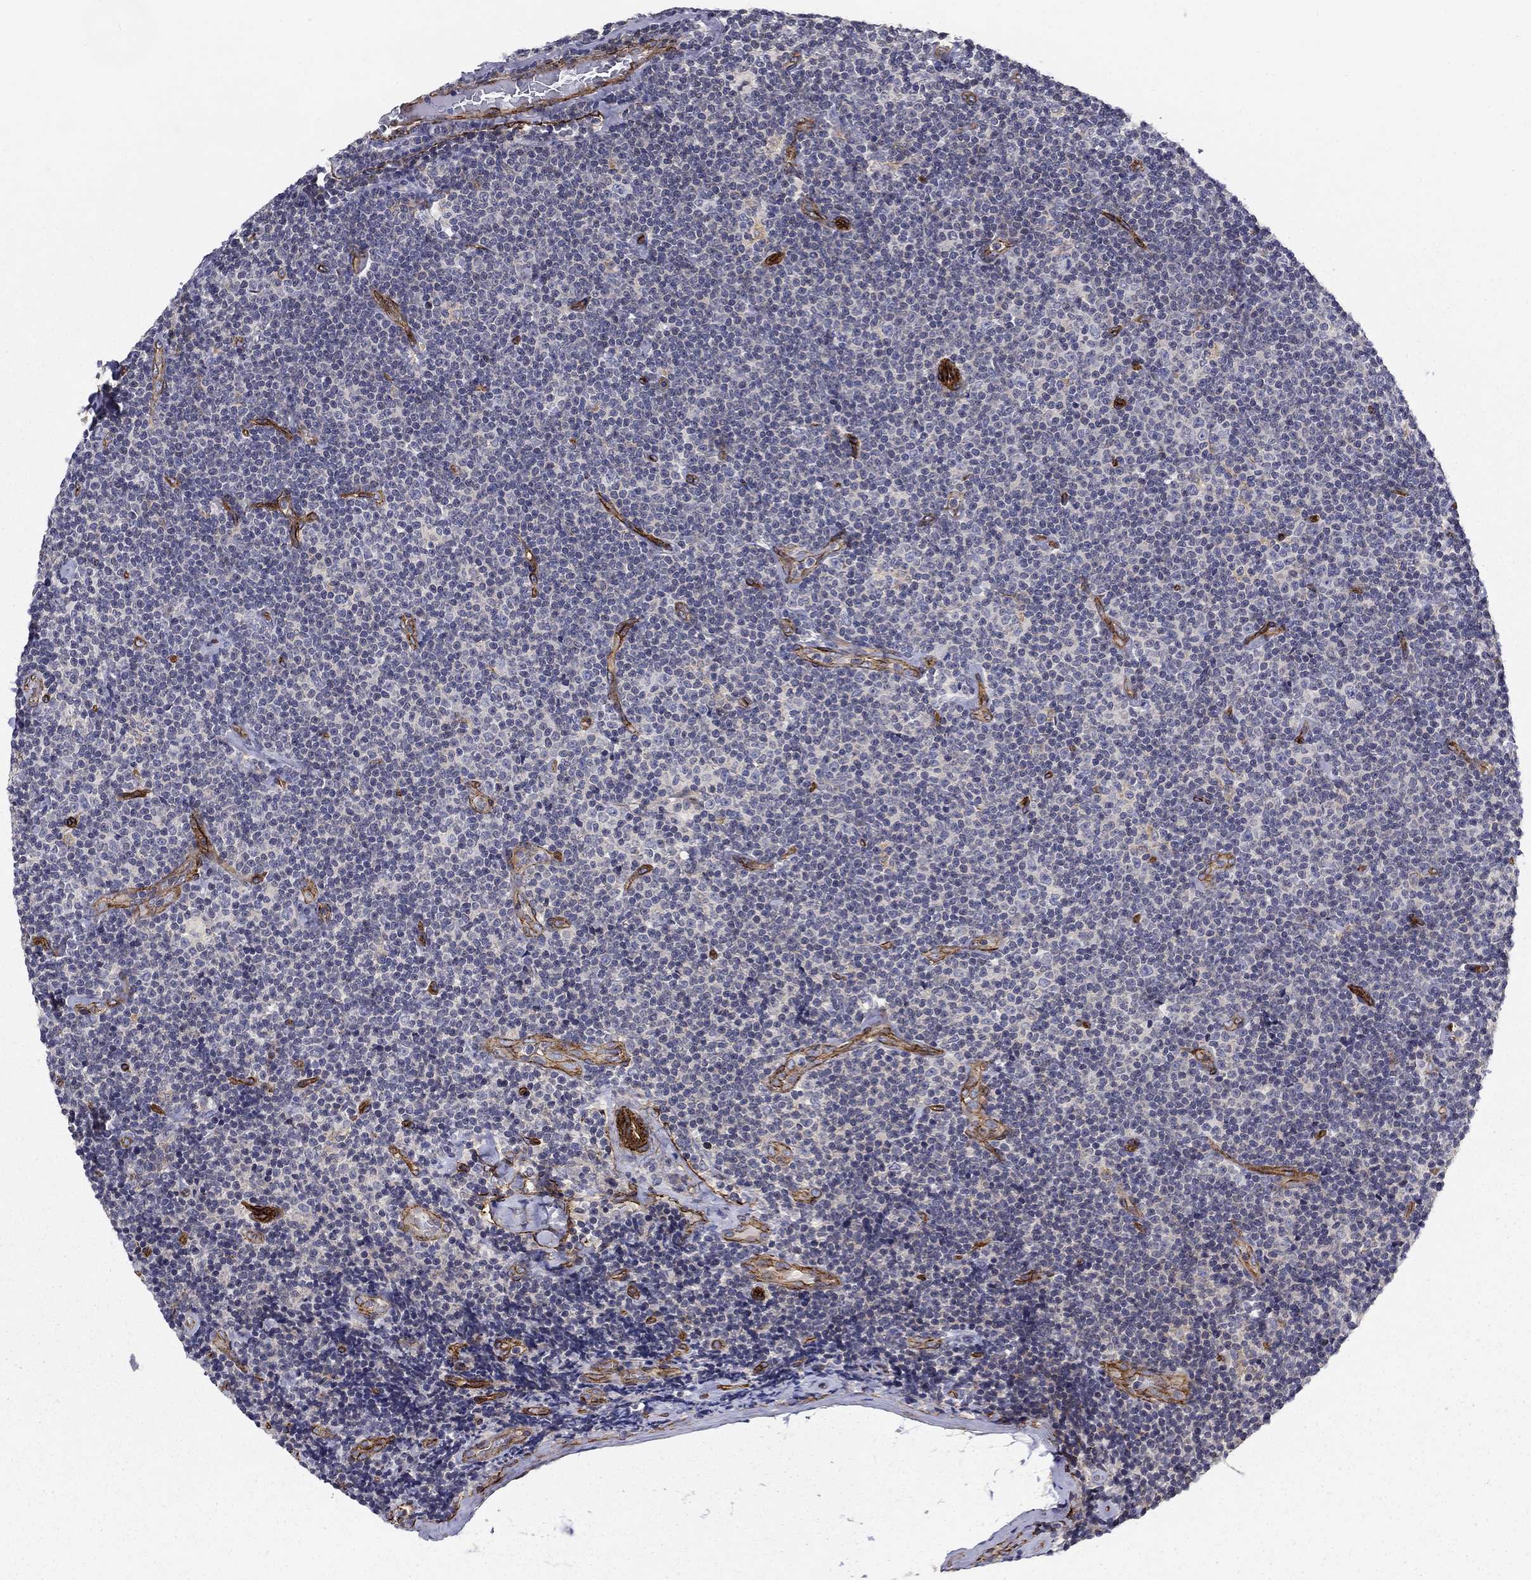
{"staining": {"intensity": "negative", "quantity": "none", "location": "none"}, "tissue": "lymphoma", "cell_type": "Tumor cells", "image_type": "cancer", "snomed": [{"axis": "morphology", "description": "Malignant lymphoma, non-Hodgkin's type, Low grade"}, {"axis": "topography", "description": "Lymph node"}], "caption": "The immunohistochemistry photomicrograph has no significant positivity in tumor cells of lymphoma tissue.", "gene": "SYNC", "patient": {"sex": "male", "age": 81}}